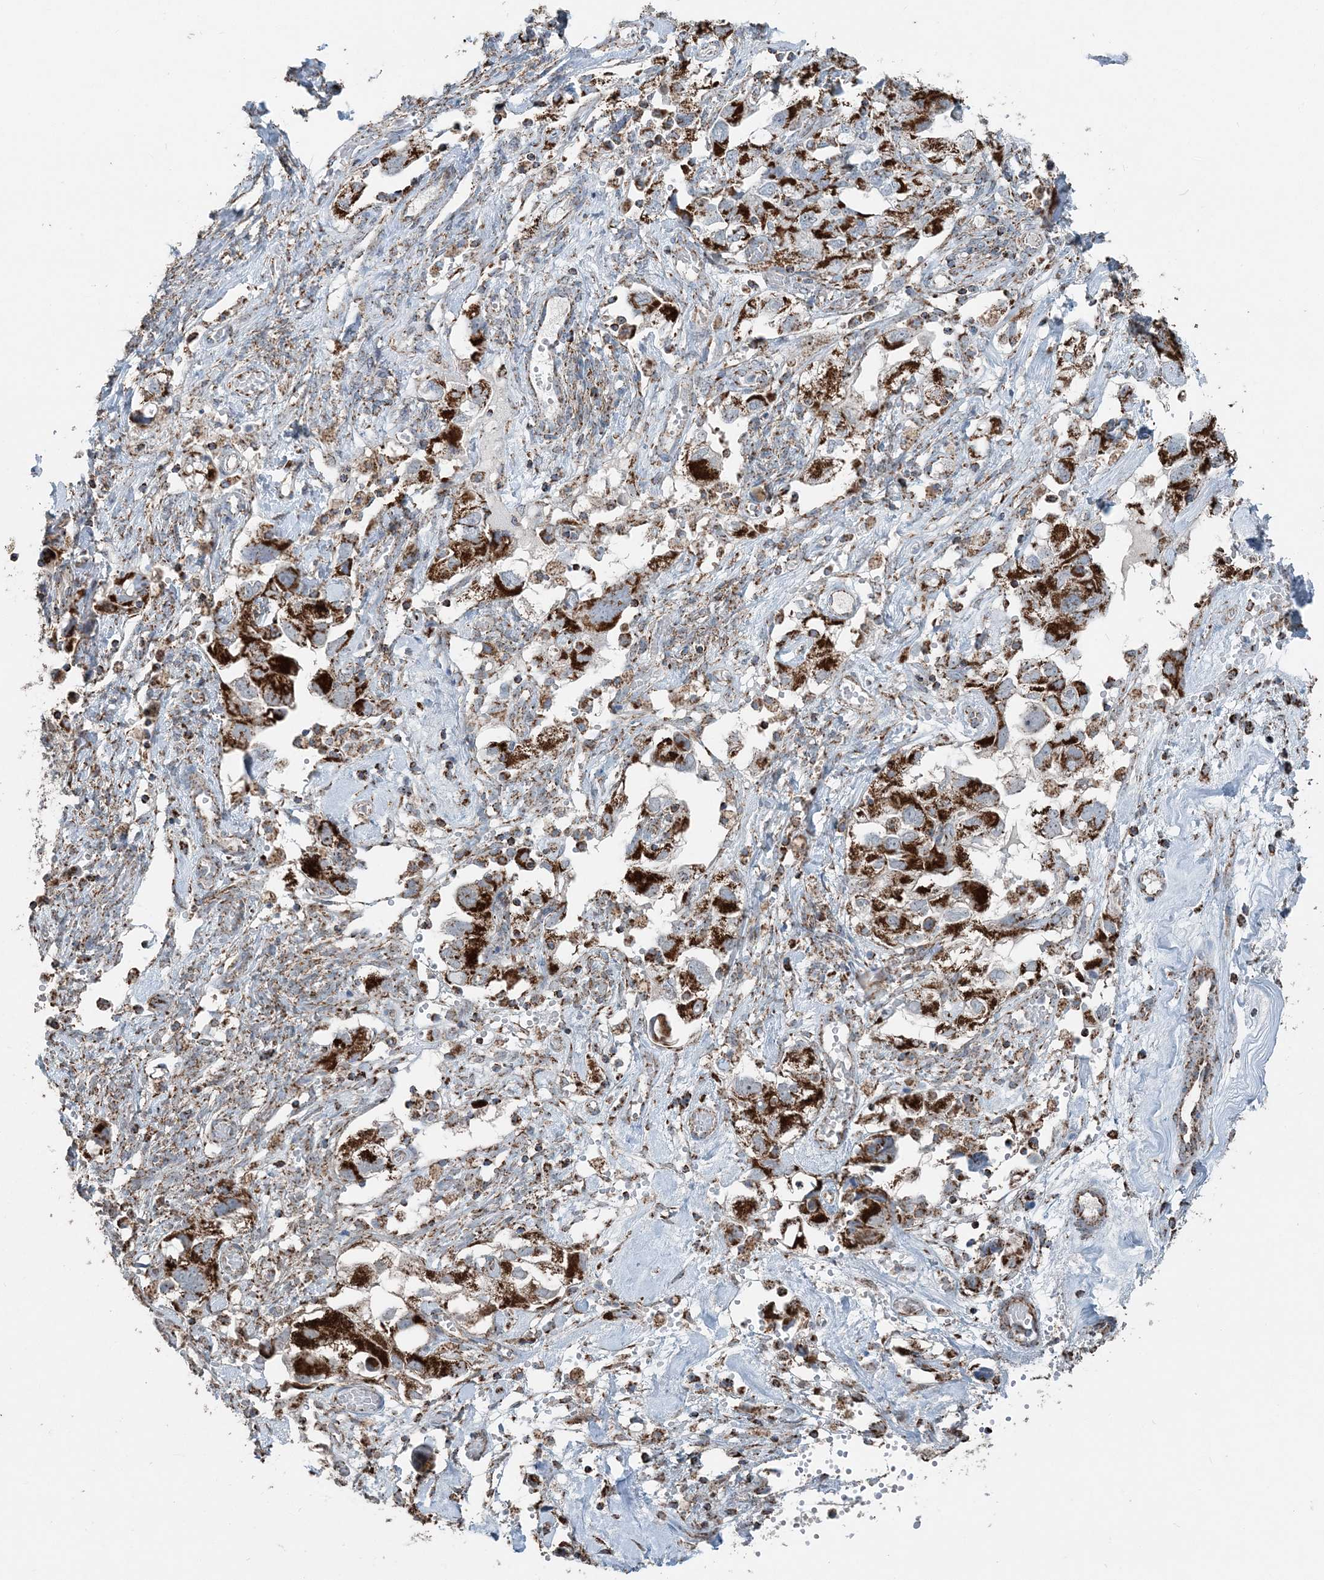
{"staining": {"intensity": "strong", "quantity": ">75%", "location": "cytoplasmic/membranous"}, "tissue": "ovarian cancer", "cell_type": "Tumor cells", "image_type": "cancer", "snomed": [{"axis": "morphology", "description": "Carcinoma, NOS"}, {"axis": "morphology", "description": "Cystadenocarcinoma, serous, NOS"}, {"axis": "topography", "description": "Ovary"}], "caption": "An immunohistochemistry (IHC) photomicrograph of neoplastic tissue is shown. Protein staining in brown labels strong cytoplasmic/membranous positivity in serous cystadenocarcinoma (ovarian) within tumor cells.", "gene": "SUCLG1", "patient": {"sex": "female", "age": 69}}